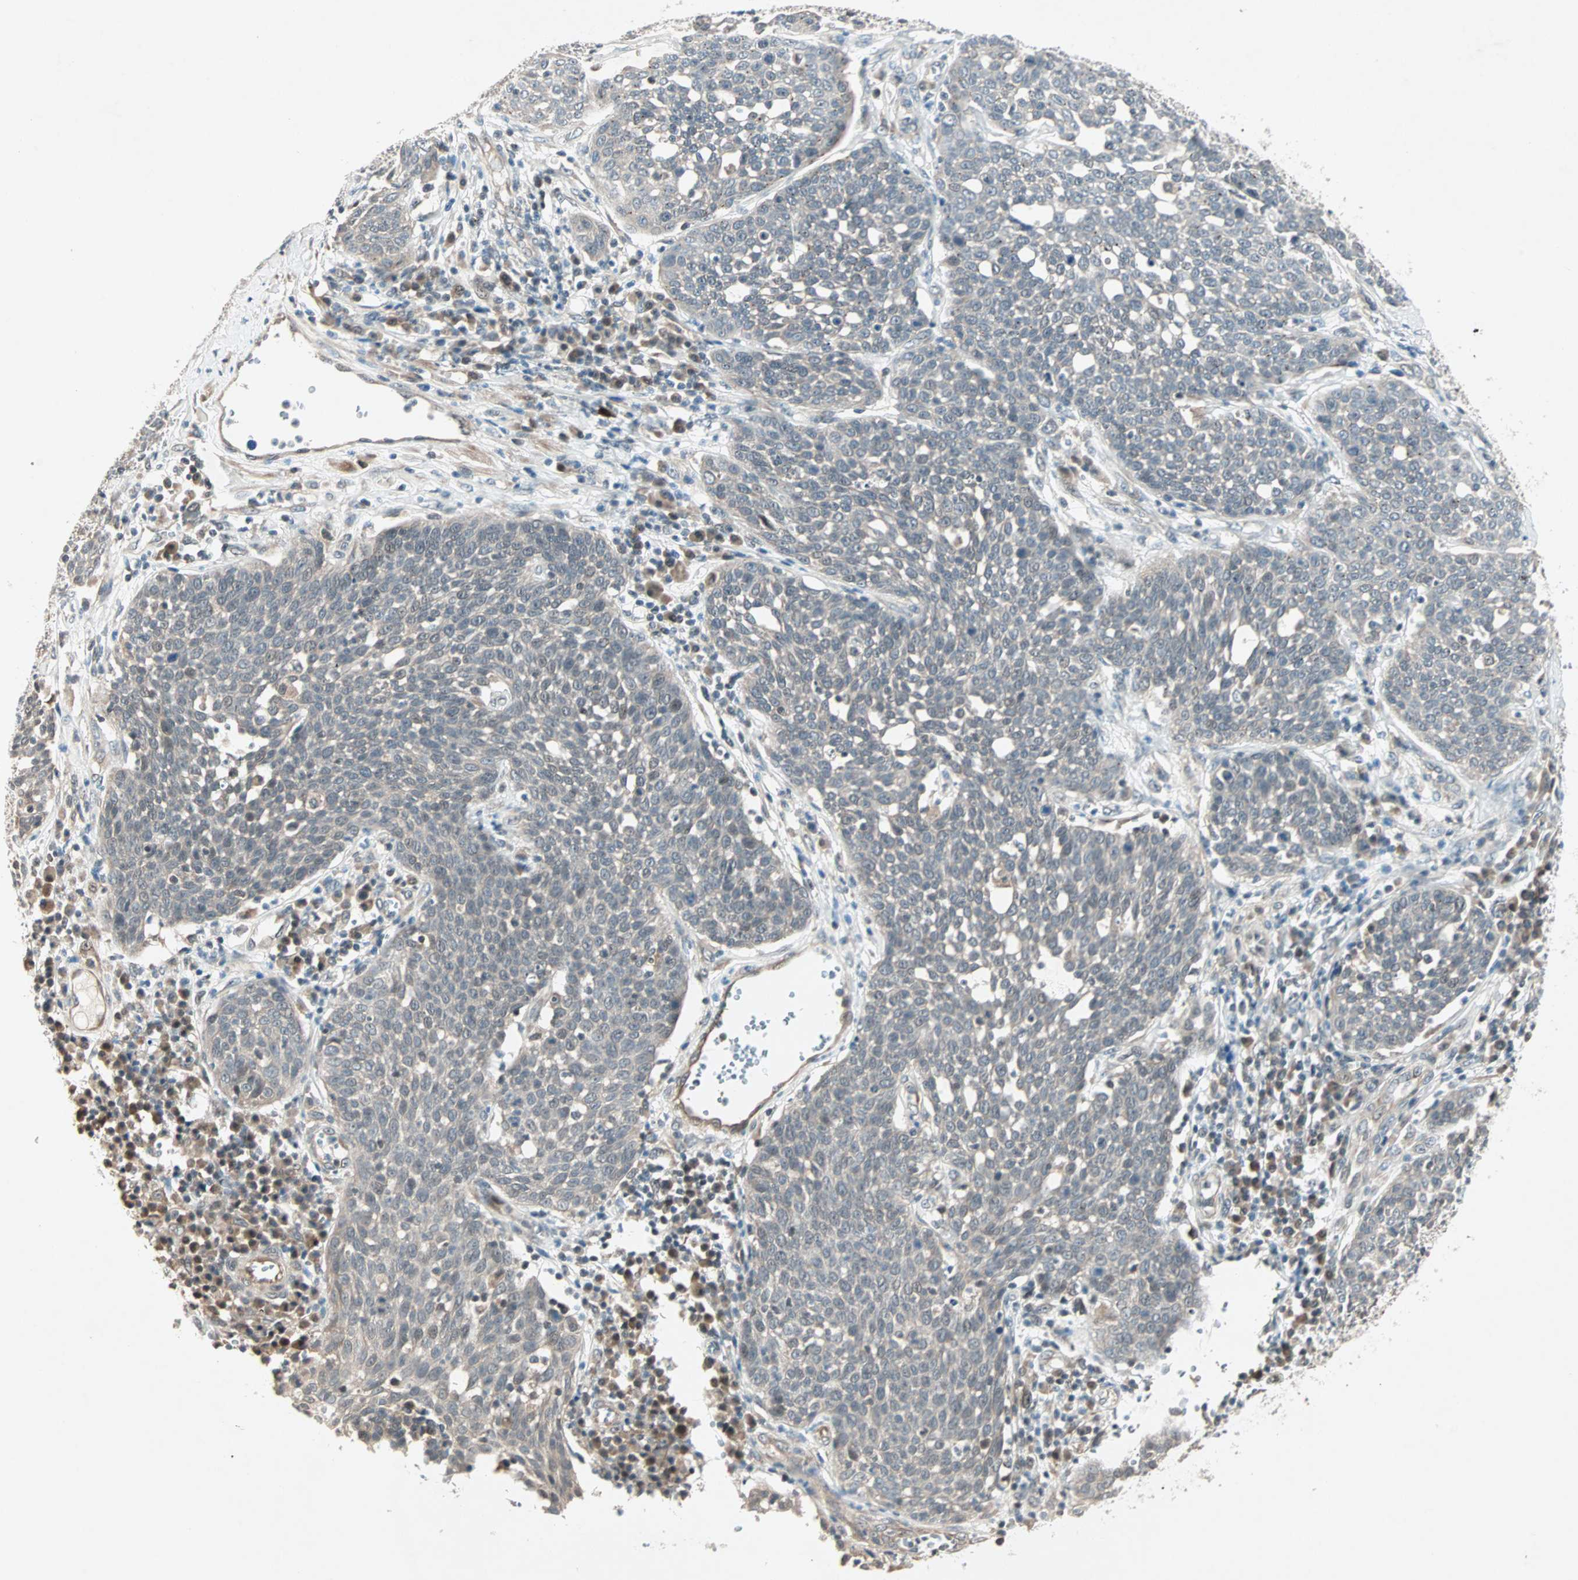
{"staining": {"intensity": "weak", "quantity": "25%-75%", "location": "cytoplasmic/membranous"}, "tissue": "cervical cancer", "cell_type": "Tumor cells", "image_type": "cancer", "snomed": [{"axis": "morphology", "description": "Squamous cell carcinoma, NOS"}, {"axis": "topography", "description": "Cervix"}], "caption": "DAB immunohistochemical staining of cervical cancer (squamous cell carcinoma) reveals weak cytoplasmic/membranous protein positivity in about 25%-75% of tumor cells. (DAB IHC with brightfield microscopy, high magnification).", "gene": "PGBD1", "patient": {"sex": "female", "age": 34}}